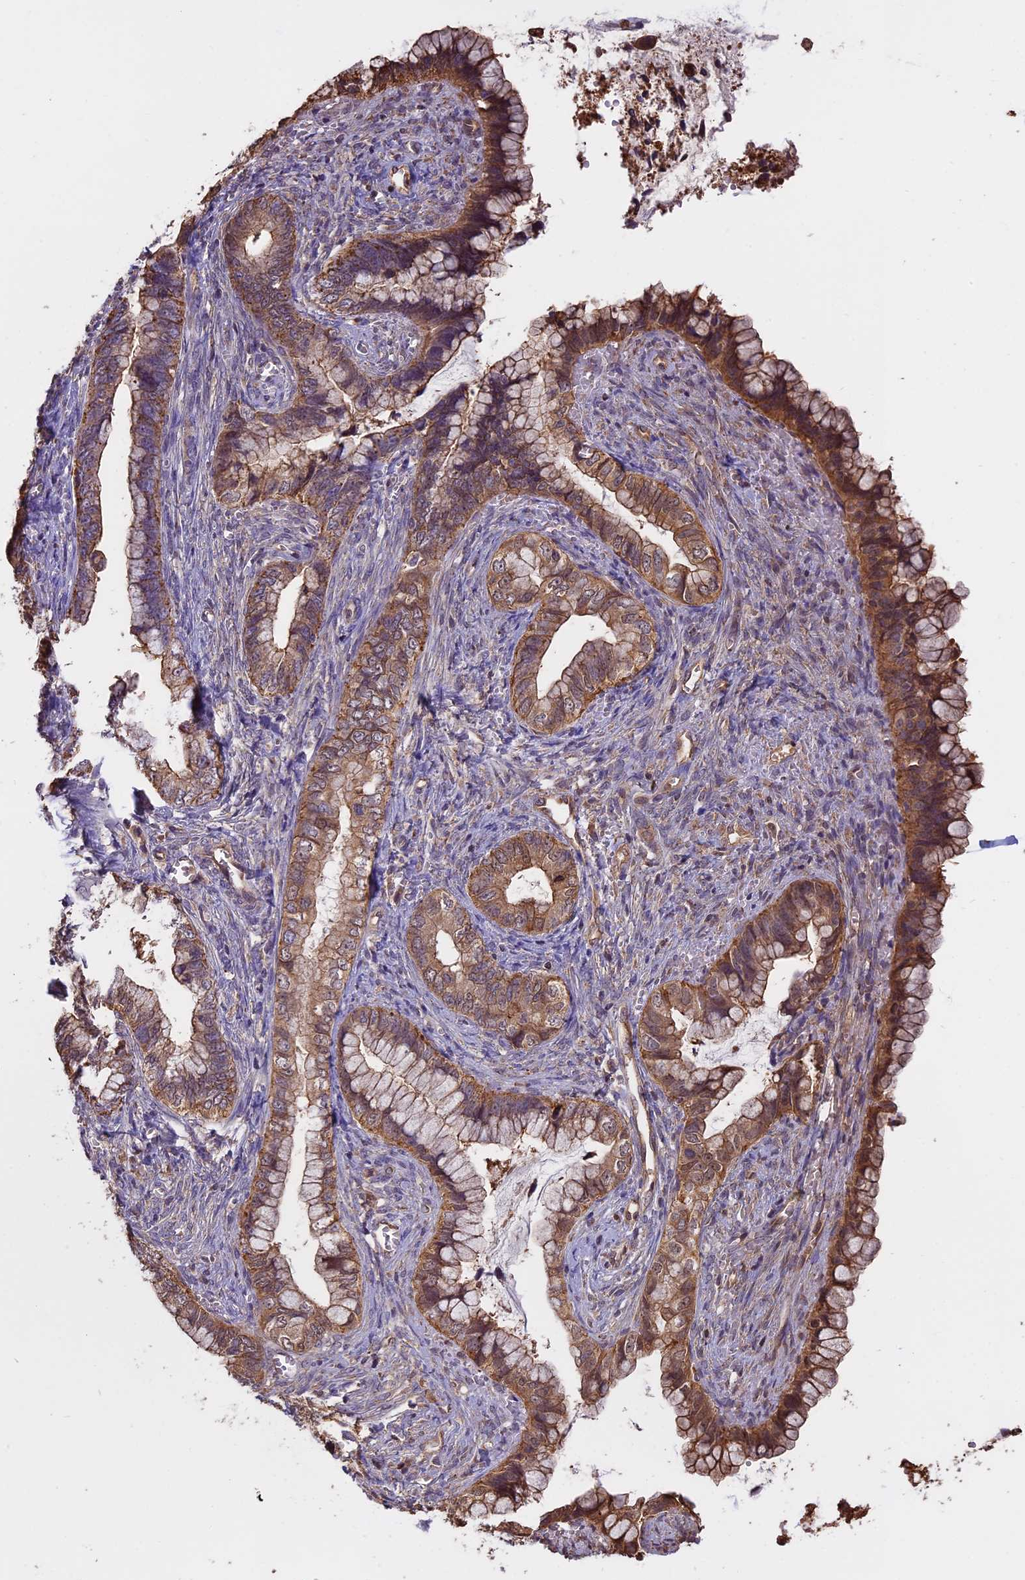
{"staining": {"intensity": "moderate", "quantity": ">75%", "location": "cytoplasmic/membranous"}, "tissue": "cervical cancer", "cell_type": "Tumor cells", "image_type": "cancer", "snomed": [{"axis": "morphology", "description": "Adenocarcinoma, NOS"}, {"axis": "topography", "description": "Cervix"}], "caption": "Immunohistochemical staining of cervical cancer shows medium levels of moderate cytoplasmic/membranous positivity in approximately >75% of tumor cells. (DAB IHC with brightfield microscopy, high magnification).", "gene": "CHMP2A", "patient": {"sex": "female", "age": 44}}